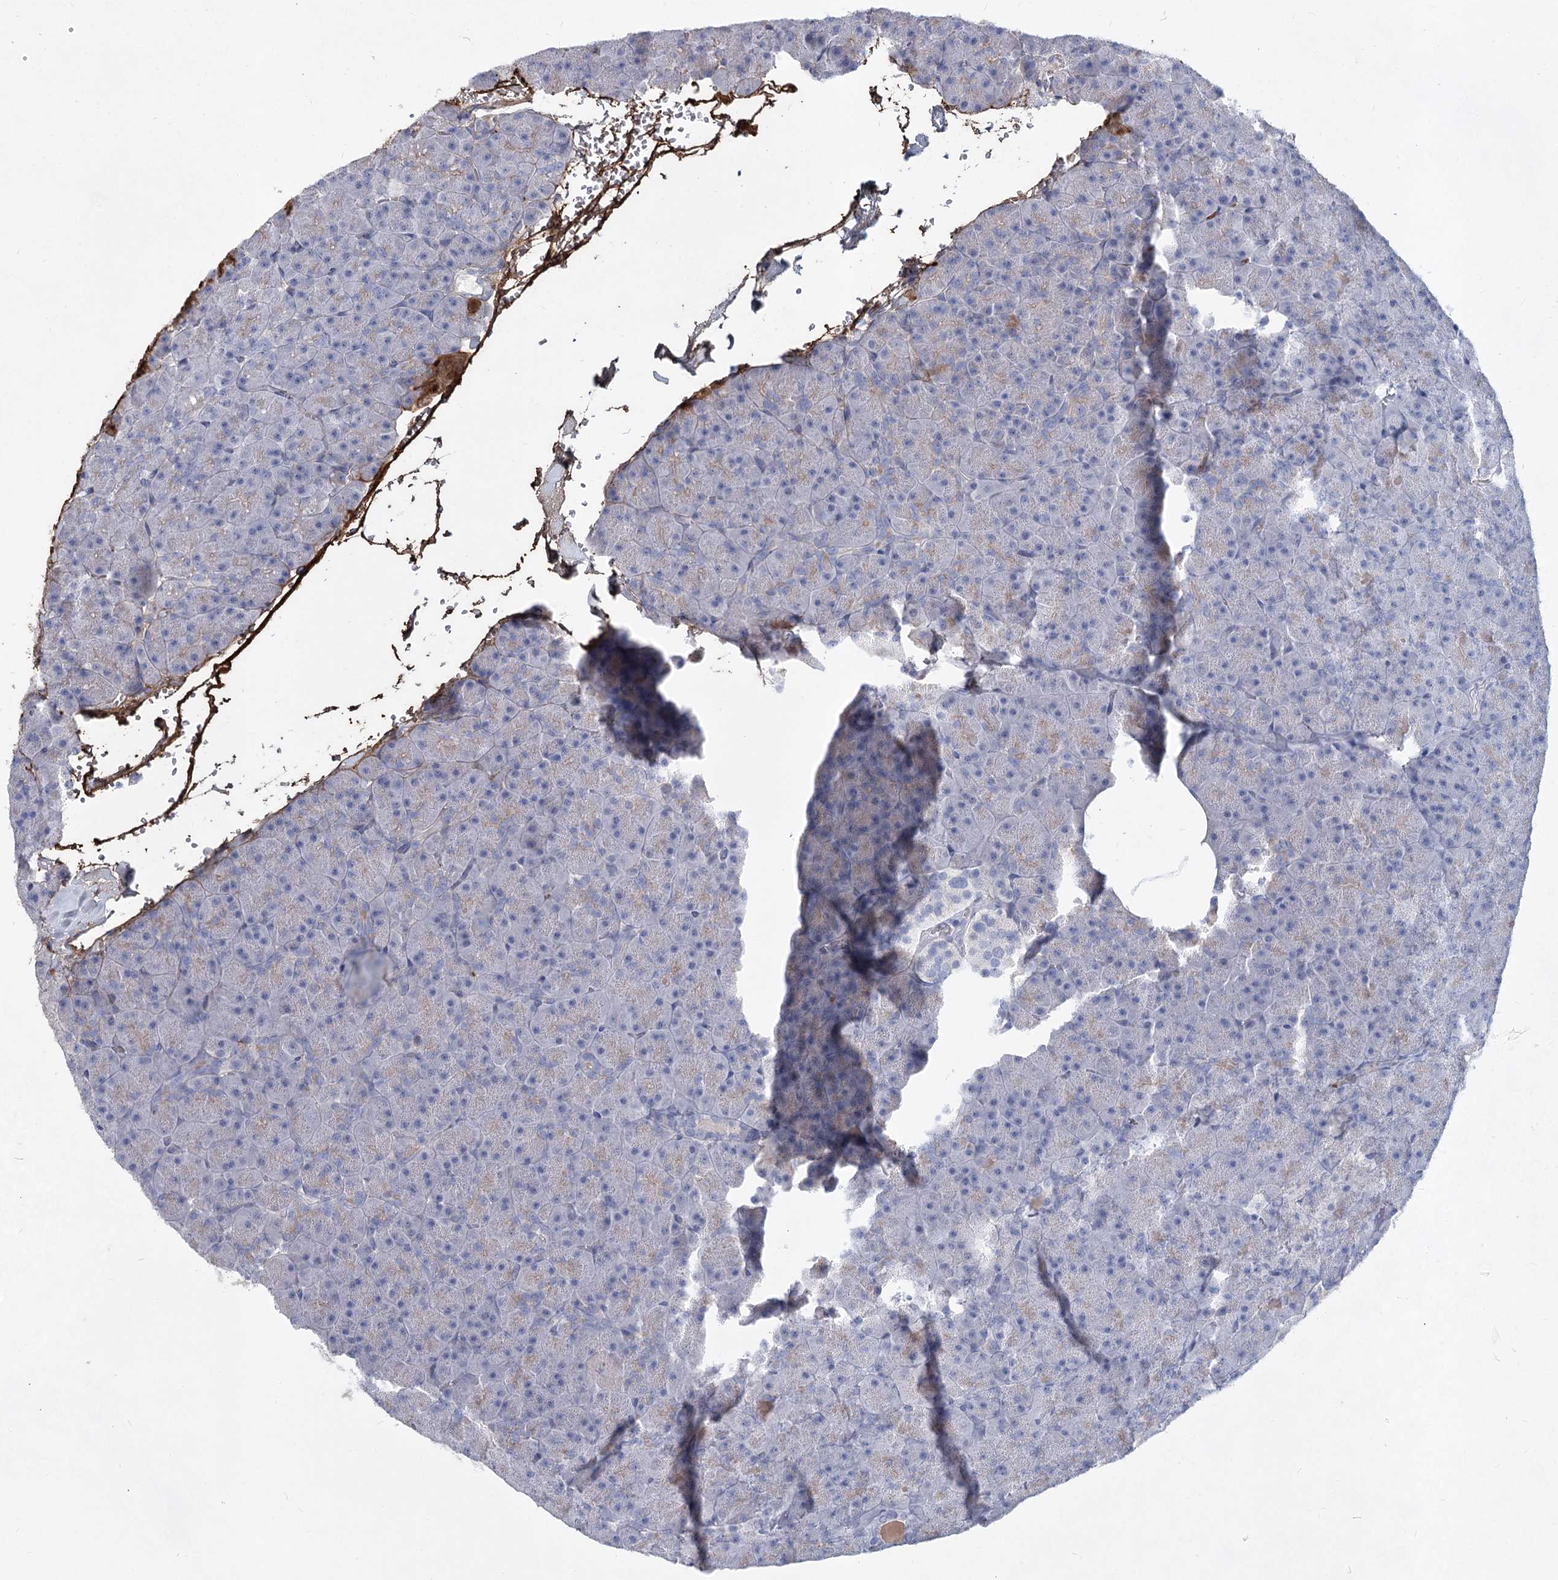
{"staining": {"intensity": "negative", "quantity": "none", "location": "none"}, "tissue": "pancreas", "cell_type": "Exocrine glandular cells", "image_type": "normal", "snomed": [{"axis": "morphology", "description": "Normal tissue, NOS"}, {"axis": "topography", "description": "Pancreas"}], "caption": "IHC photomicrograph of unremarkable pancreas: pancreas stained with DAB (3,3'-diaminobenzidine) reveals no significant protein positivity in exocrine glandular cells.", "gene": "TASOR2", "patient": {"sex": "male", "age": 36}}